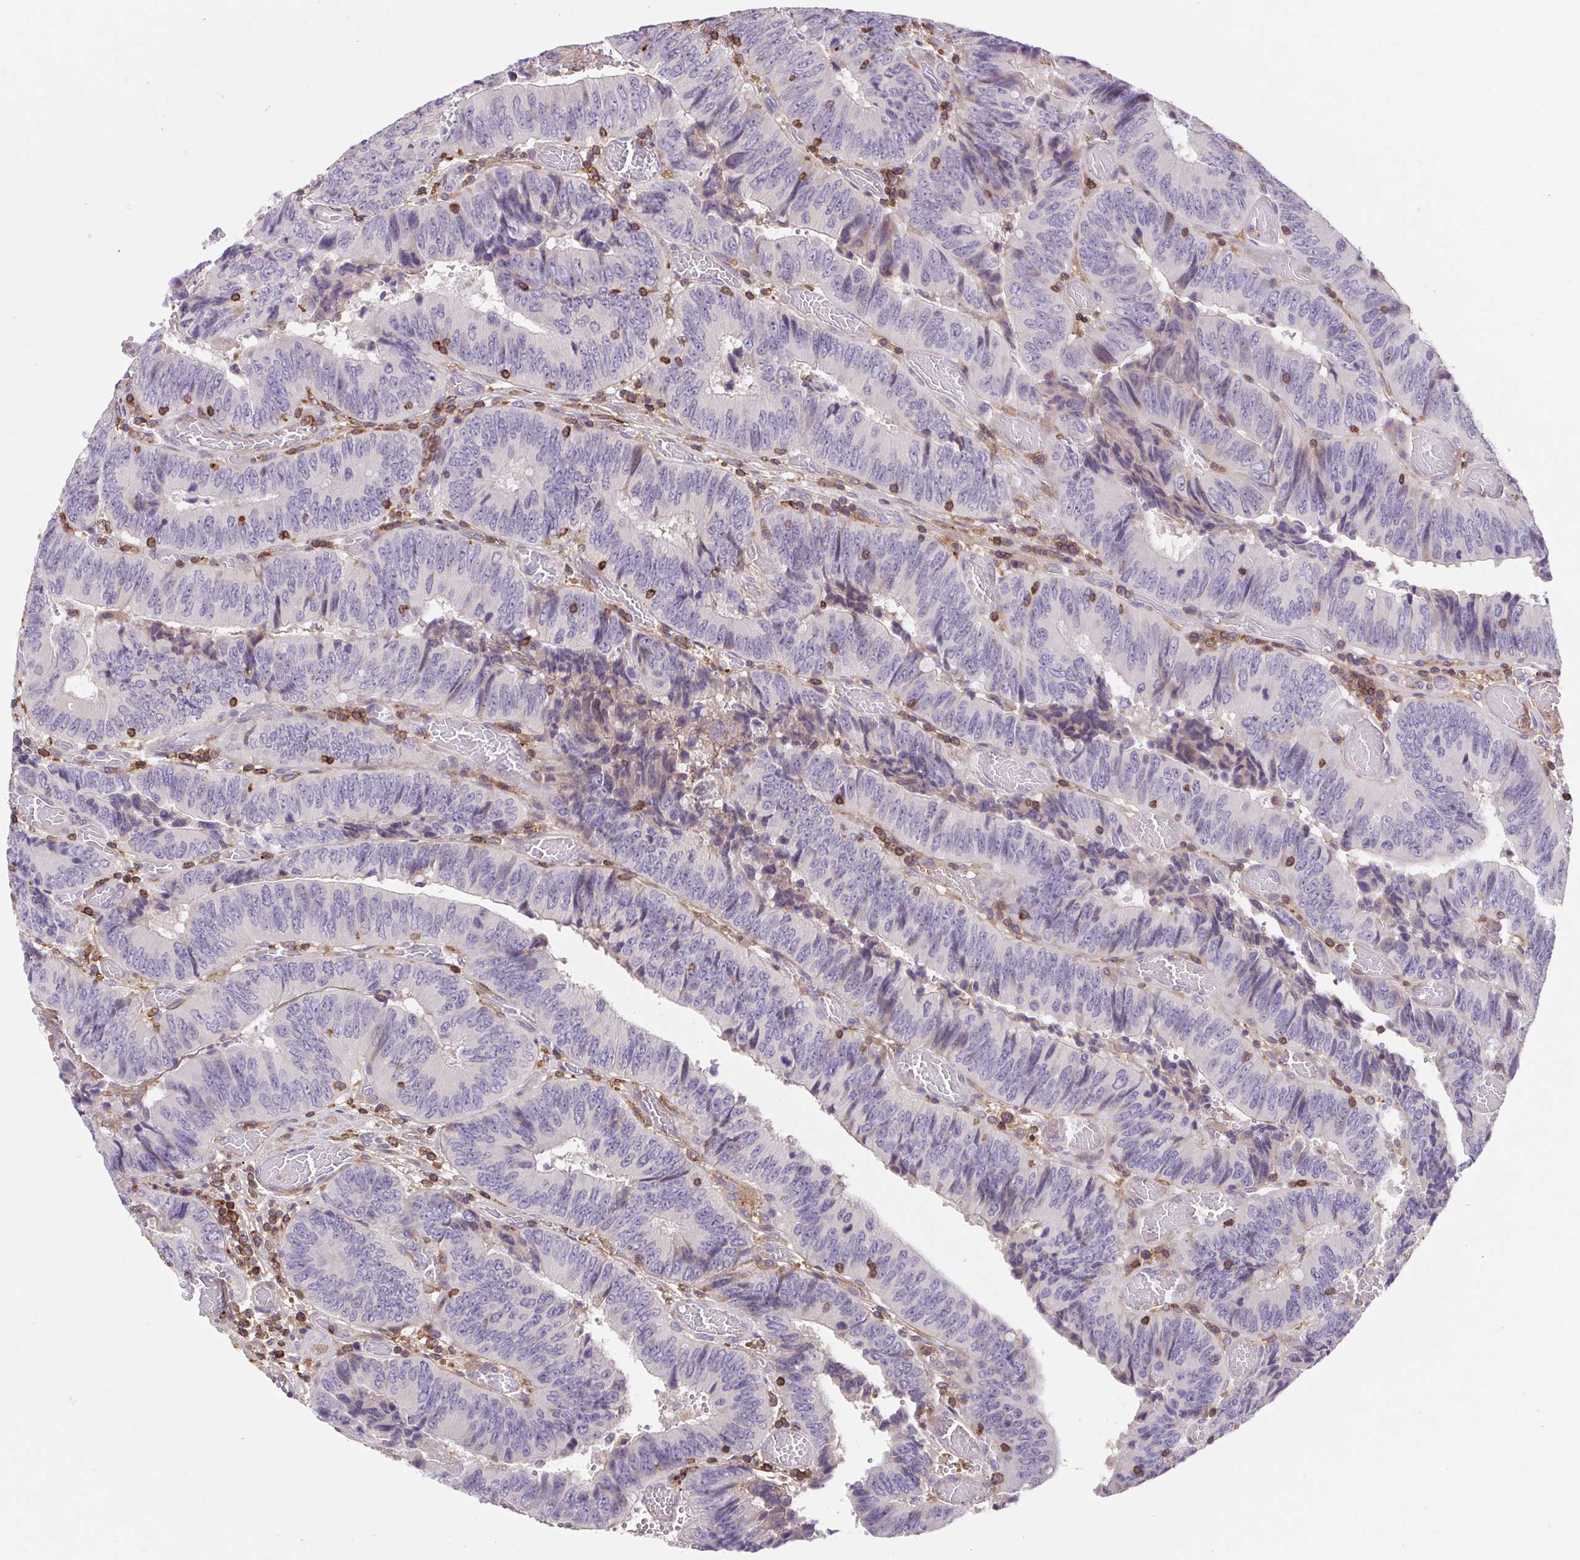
{"staining": {"intensity": "negative", "quantity": "none", "location": "none"}, "tissue": "colorectal cancer", "cell_type": "Tumor cells", "image_type": "cancer", "snomed": [{"axis": "morphology", "description": "Adenocarcinoma, NOS"}, {"axis": "topography", "description": "Colon"}], "caption": "Tumor cells show no significant expression in colorectal adenocarcinoma.", "gene": "TPRG1", "patient": {"sex": "female", "age": 84}}